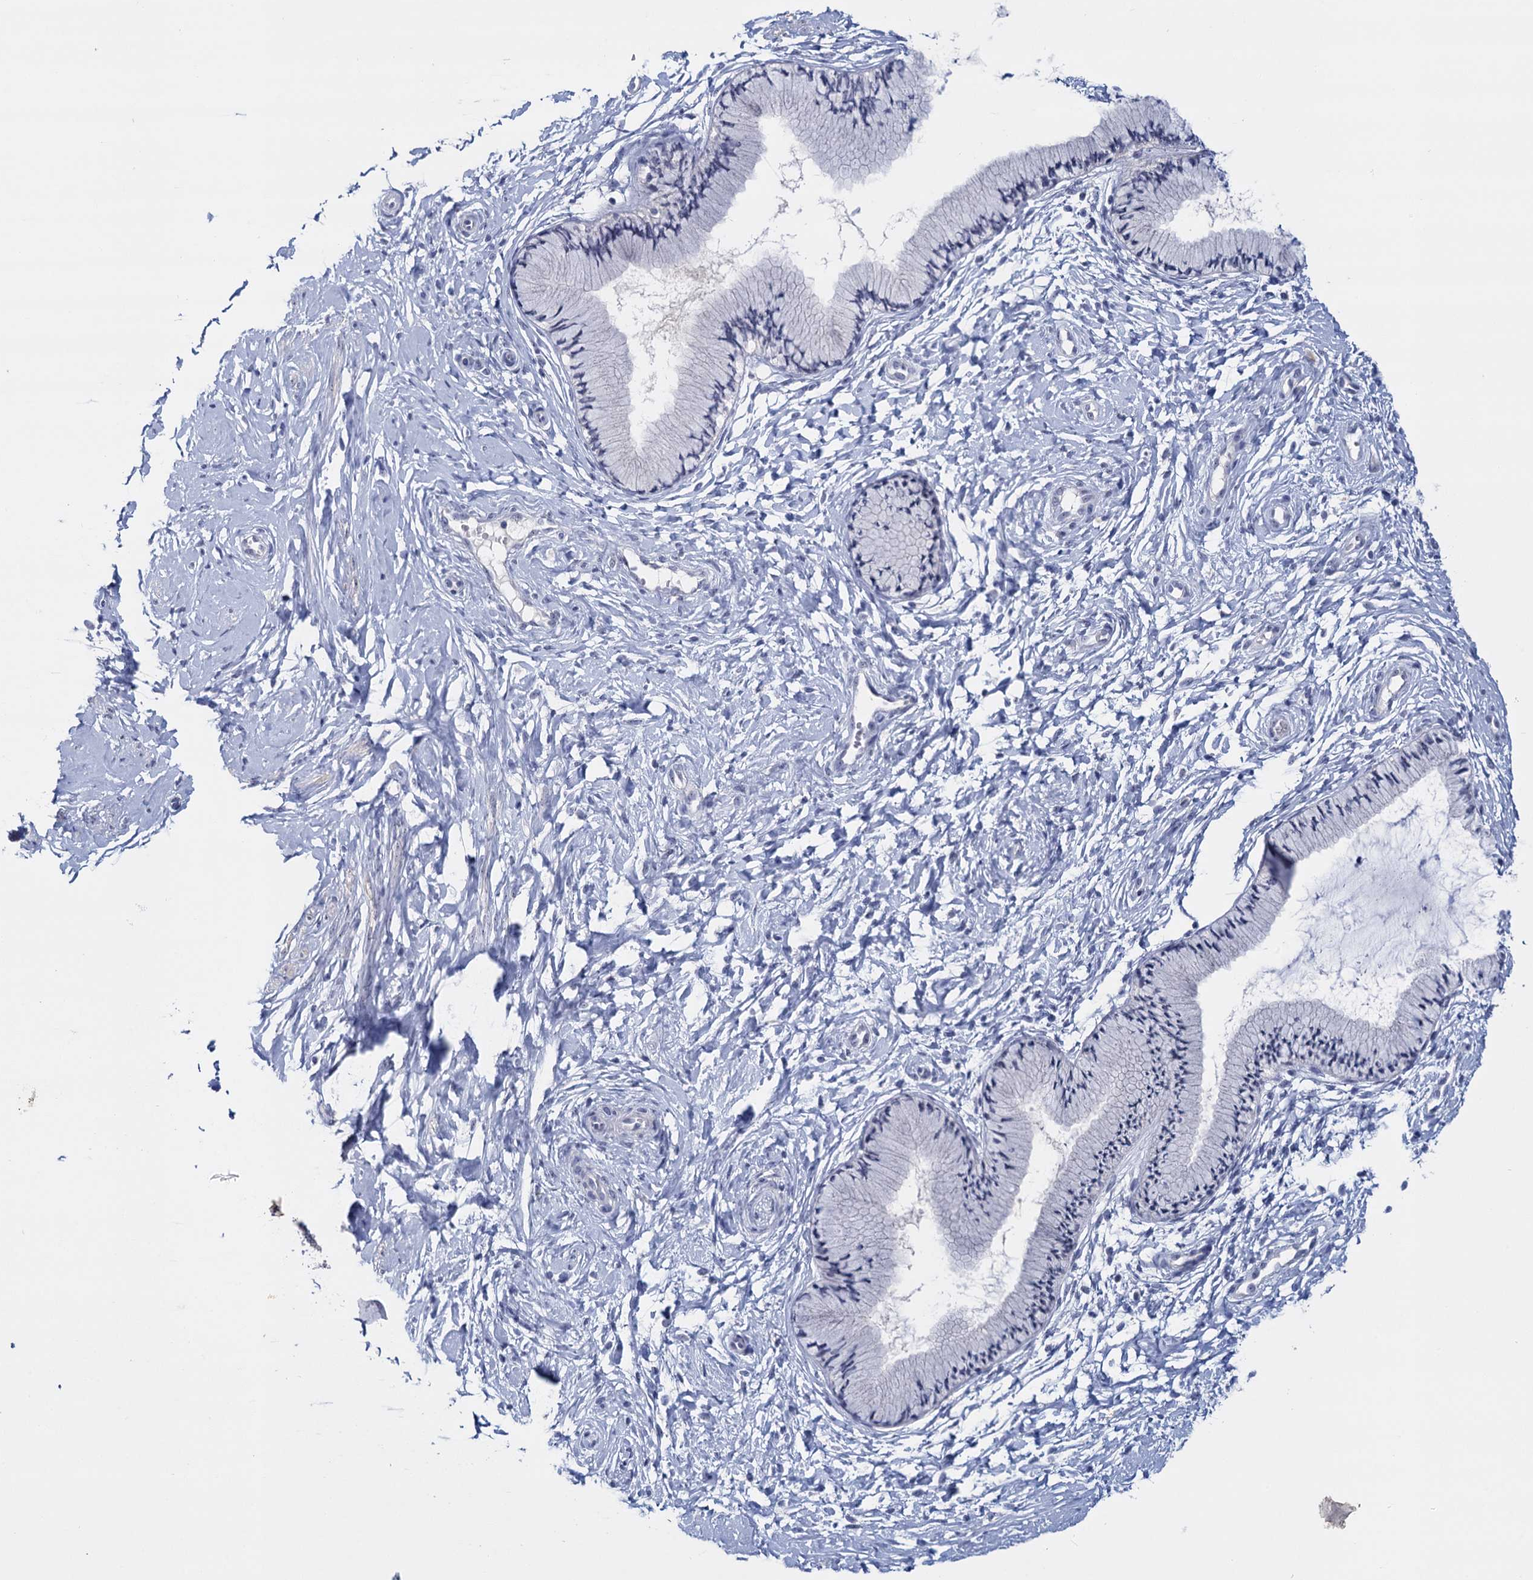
{"staining": {"intensity": "negative", "quantity": "none", "location": "none"}, "tissue": "cervix", "cell_type": "Glandular cells", "image_type": "normal", "snomed": [{"axis": "morphology", "description": "Normal tissue, NOS"}, {"axis": "topography", "description": "Cervix"}], "caption": "Immunohistochemical staining of unremarkable human cervix shows no significant positivity in glandular cells. The staining is performed using DAB (3,3'-diaminobenzidine) brown chromogen with nuclei counter-stained in using hematoxylin.", "gene": "SFN", "patient": {"sex": "female", "age": 33}}